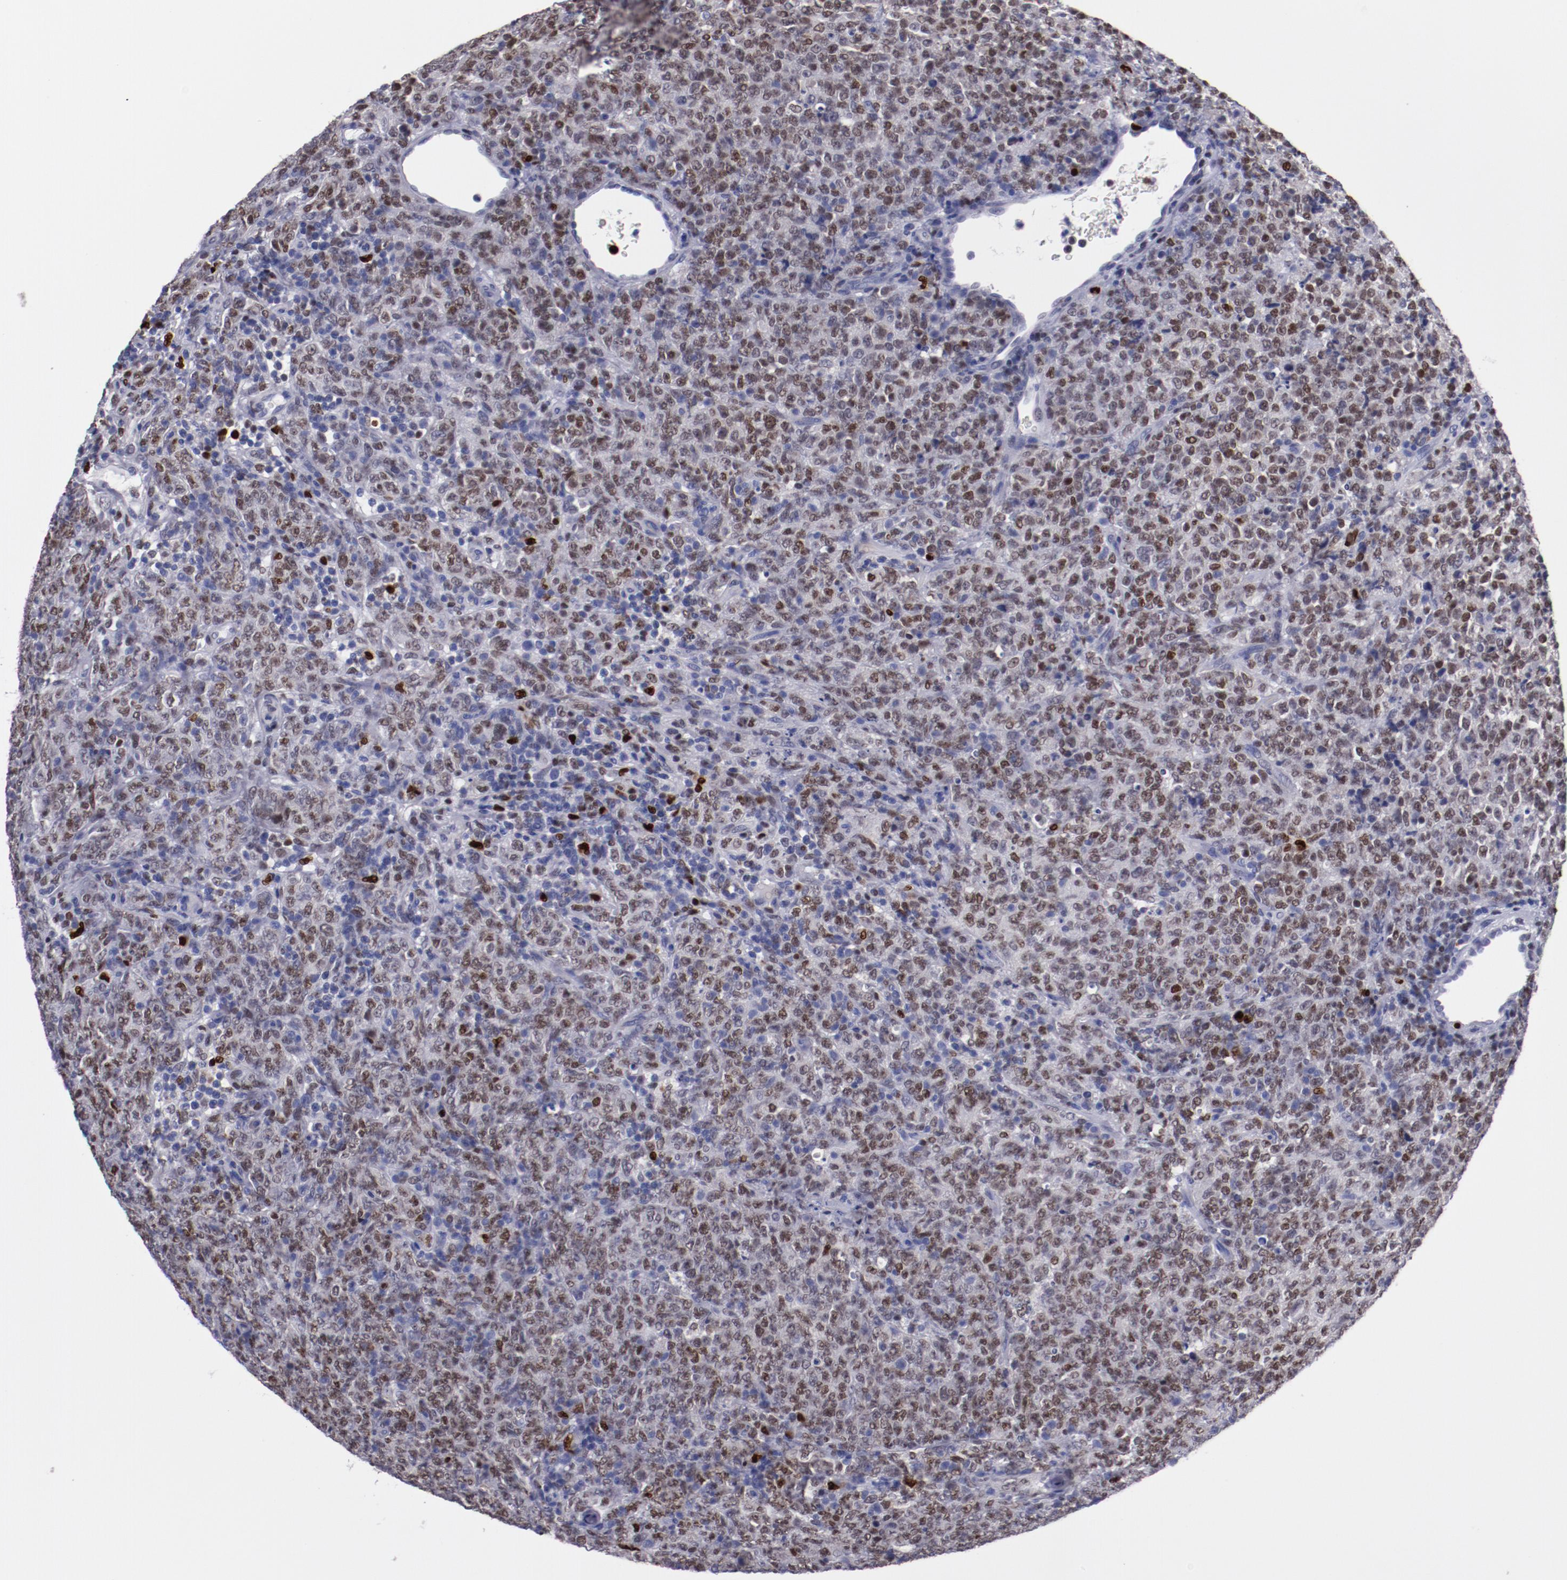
{"staining": {"intensity": "moderate", "quantity": "25%-75%", "location": "nuclear"}, "tissue": "lymphoma", "cell_type": "Tumor cells", "image_type": "cancer", "snomed": [{"axis": "morphology", "description": "Malignant lymphoma, non-Hodgkin's type, High grade"}, {"axis": "topography", "description": "Tonsil"}], "caption": "Immunohistochemical staining of human malignant lymphoma, non-Hodgkin's type (high-grade) demonstrates medium levels of moderate nuclear protein positivity in about 25%-75% of tumor cells.", "gene": "IRF8", "patient": {"sex": "female", "age": 36}}